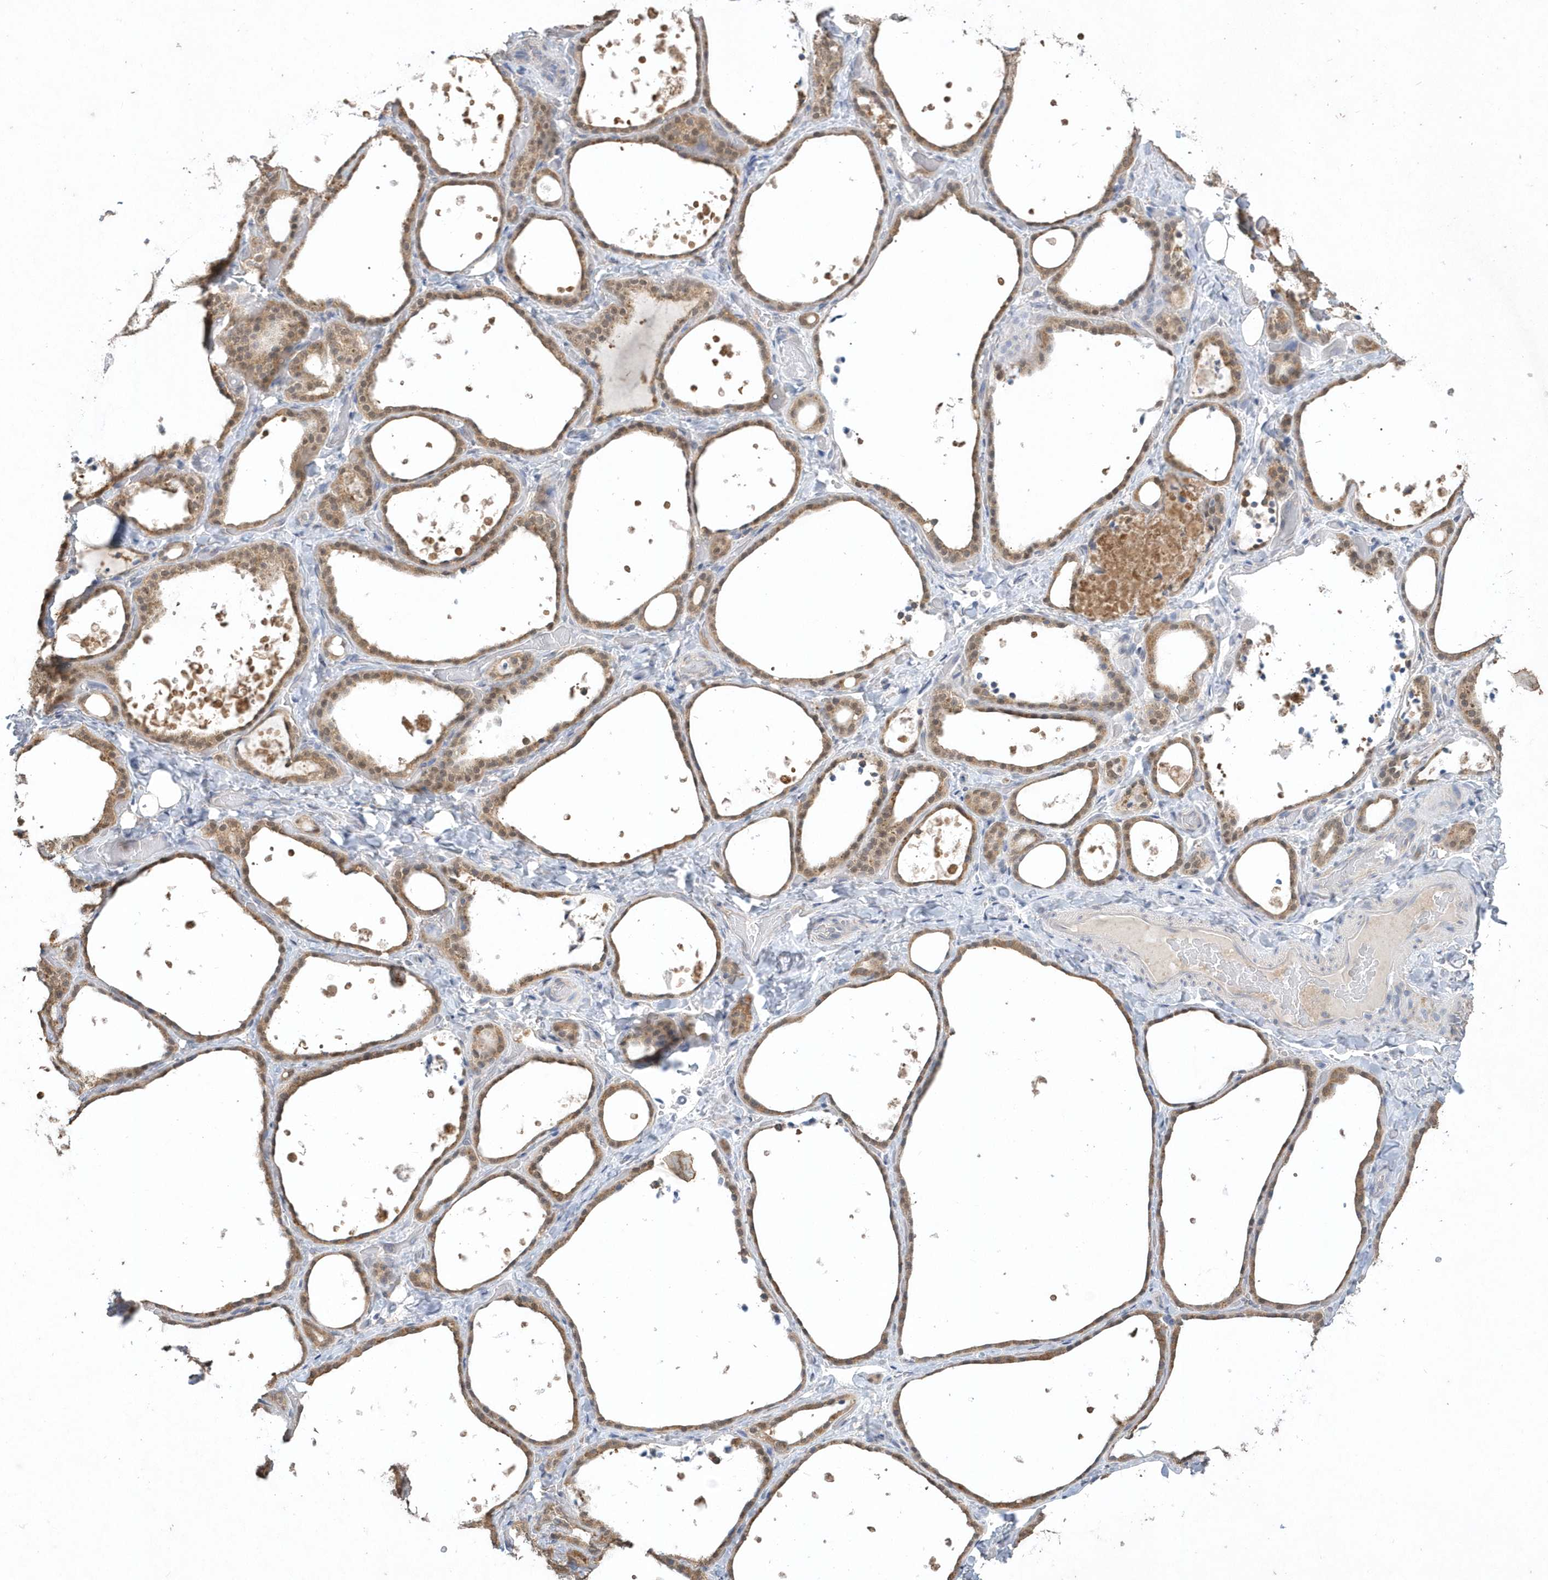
{"staining": {"intensity": "moderate", "quantity": ">75%", "location": "cytoplasmic/membranous,nuclear"}, "tissue": "thyroid gland", "cell_type": "Glandular cells", "image_type": "normal", "snomed": [{"axis": "morphology", "description": "Normal tissue, NOS"}, {"axis": "topography", "description": "Thyroid gland"}], "caption": "A brown stain labels moderate cytoplasmic/membranous,nuclear positivity of a protein in glandular cells of unremarkable human thyroid gland. The protein of interest is shown in brown color, while the nuclei are stained blue.", "gene": "AKR7A2", "patient": {"sex": "female", "age": 44}}